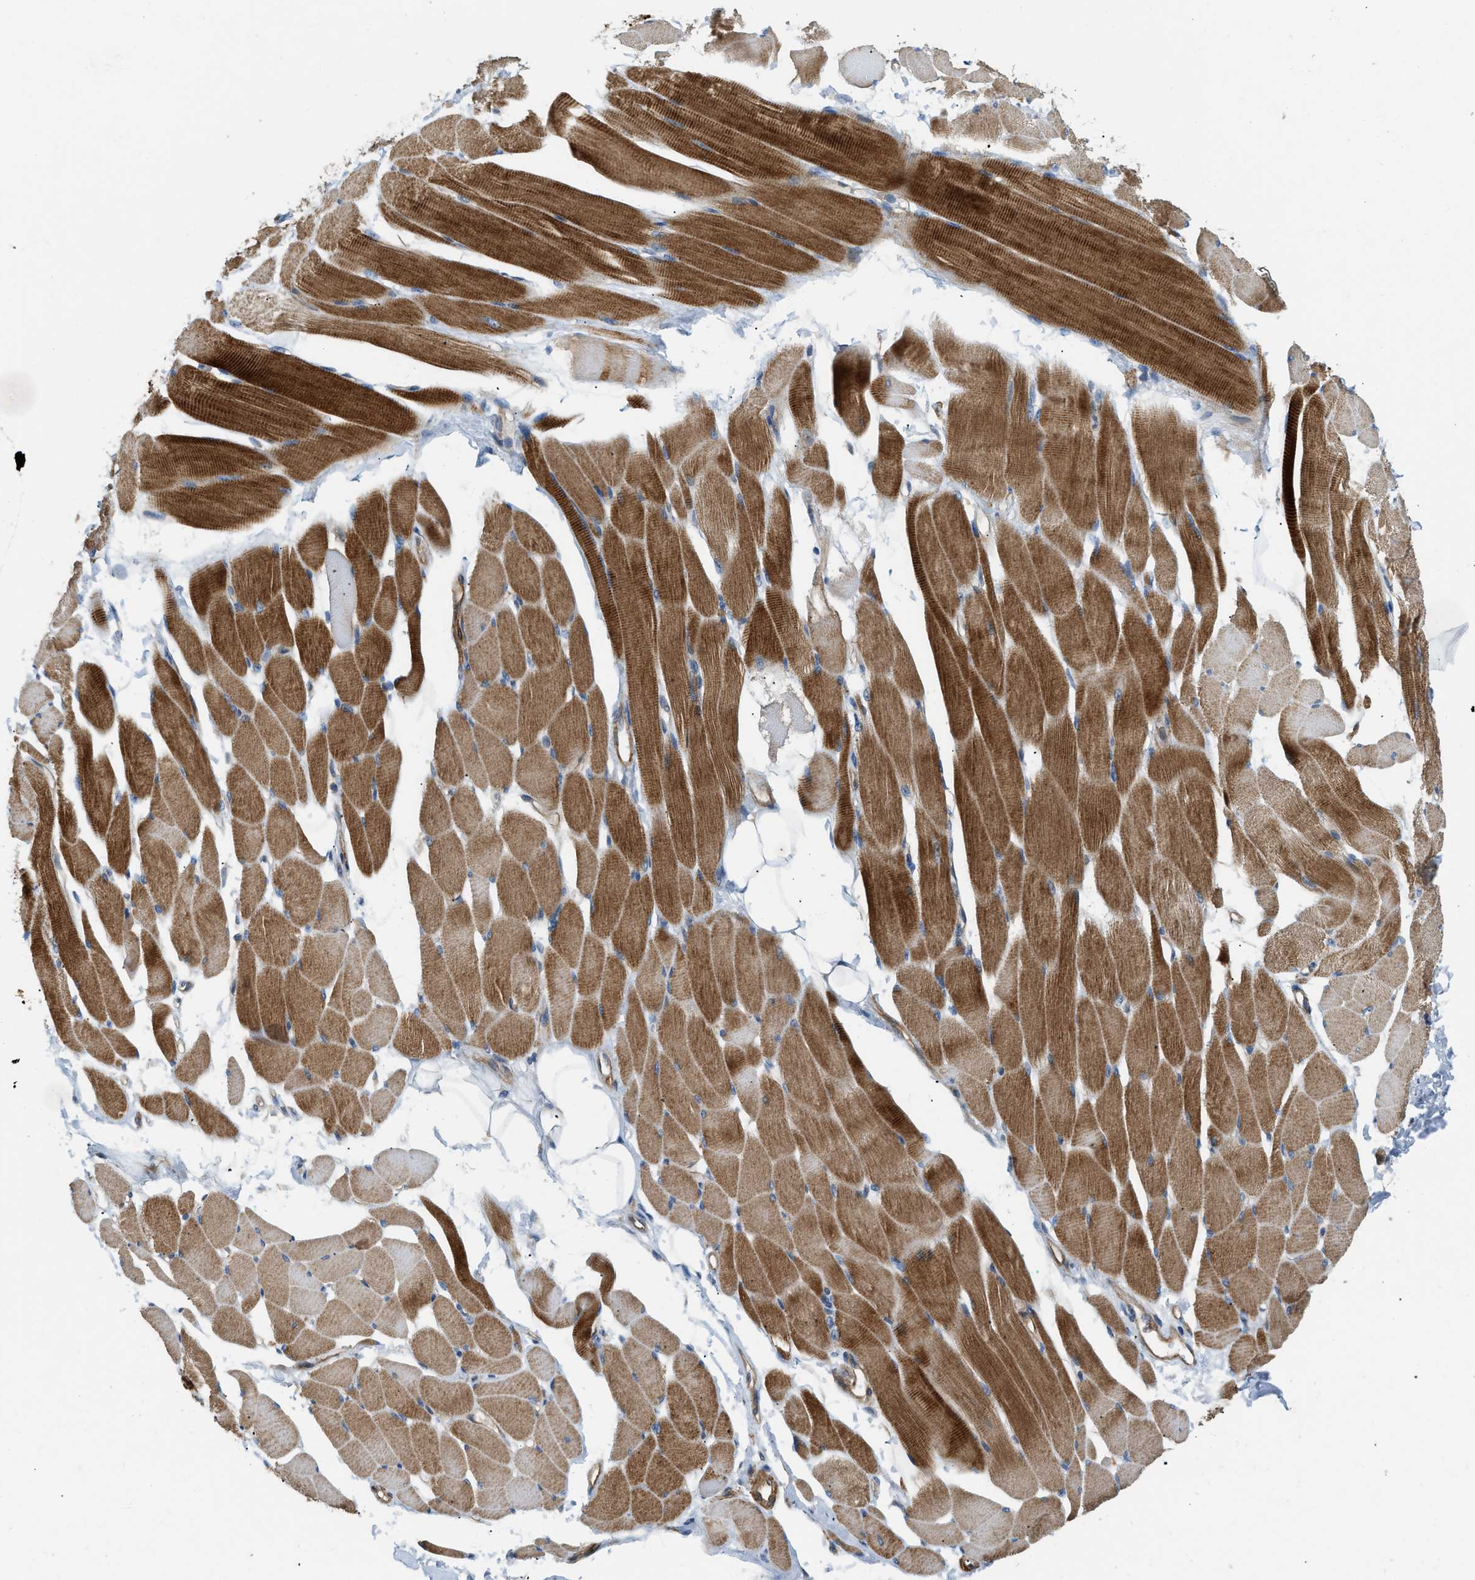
{"staining": {"intensity": "moderate", "quantity": ">75%", "location": "cytoplasmic/membranous"}, "tissue": "skeletal muscle", "cell_type": "Myocytes", "image_type": "normal", "snomed": [{"axis": "morphology", "description": "Normal tissue, NOS"}, {"axis": "topography", "description": "Skeletal muscle"}, {"axis": "topography", "description": "Peripheral nerve tissue"}], "caption": "About >75% of myocytes in unremarkable skeletal muscle reveal moderate cytoplasmic/membranous protein staining as visualized by brown immunohistochemical staining.", "gene": "BTN3A2", "patient": {"sex": "female", "age": 84}}